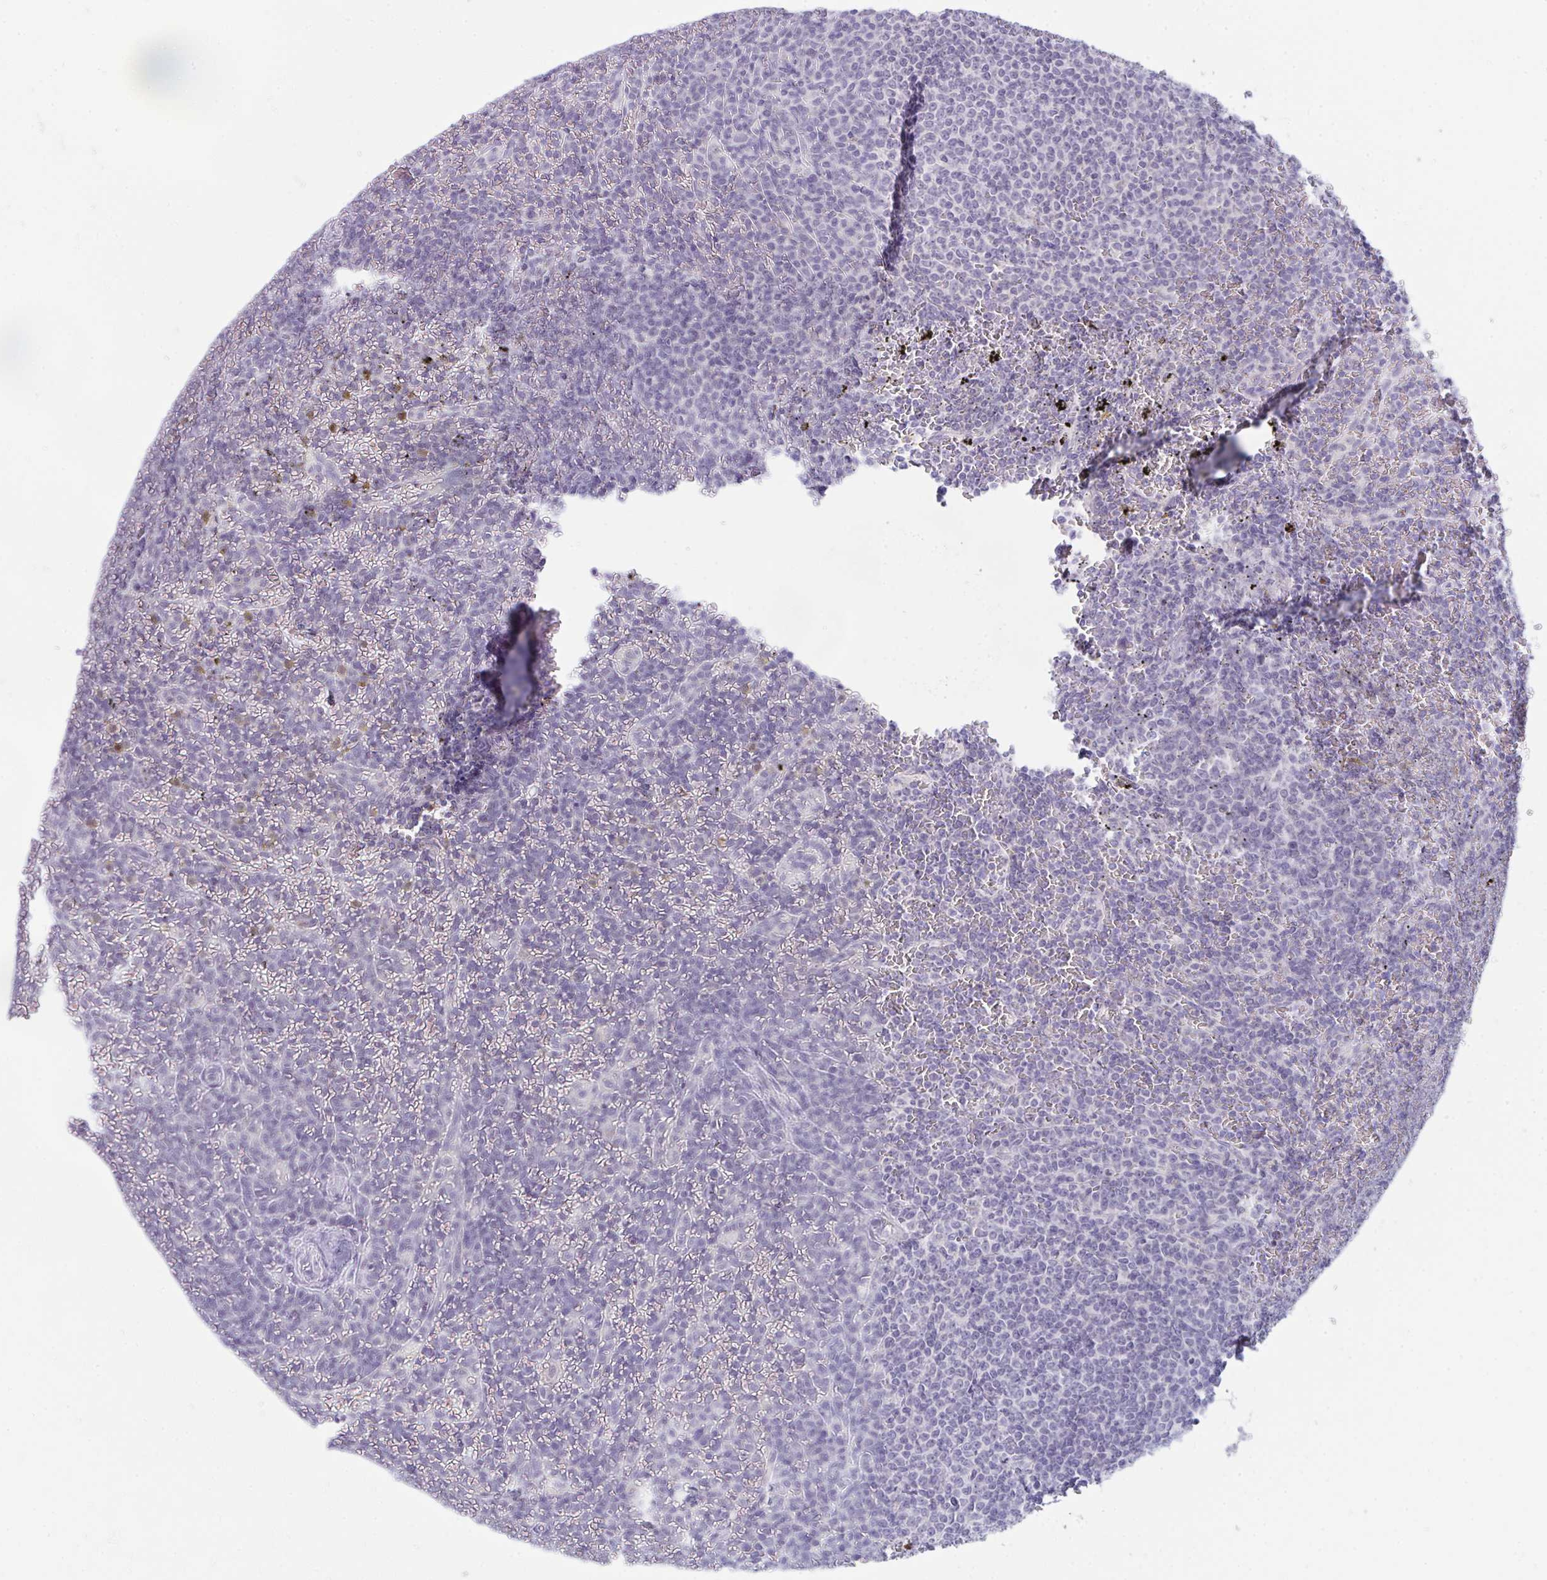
{"staining": {"intensity": "negative", "quantity": "none", "location": "none"}, "tissue": "lymphoma", "cell_type": "Tumor cells", "image_type": "cancer", "snomed": [{"axis": "morphology", "description": "Malignant lymphoma, non-Hodgkin's type, Low grade"}, {"axis": "topography", "description": "Spleen"}], "caption": "Lymphoma stained for a protein using IHC shows no staining tumor cells.", "gene": "TENT5D", "patient": {"sex": "female", "age": 77}}